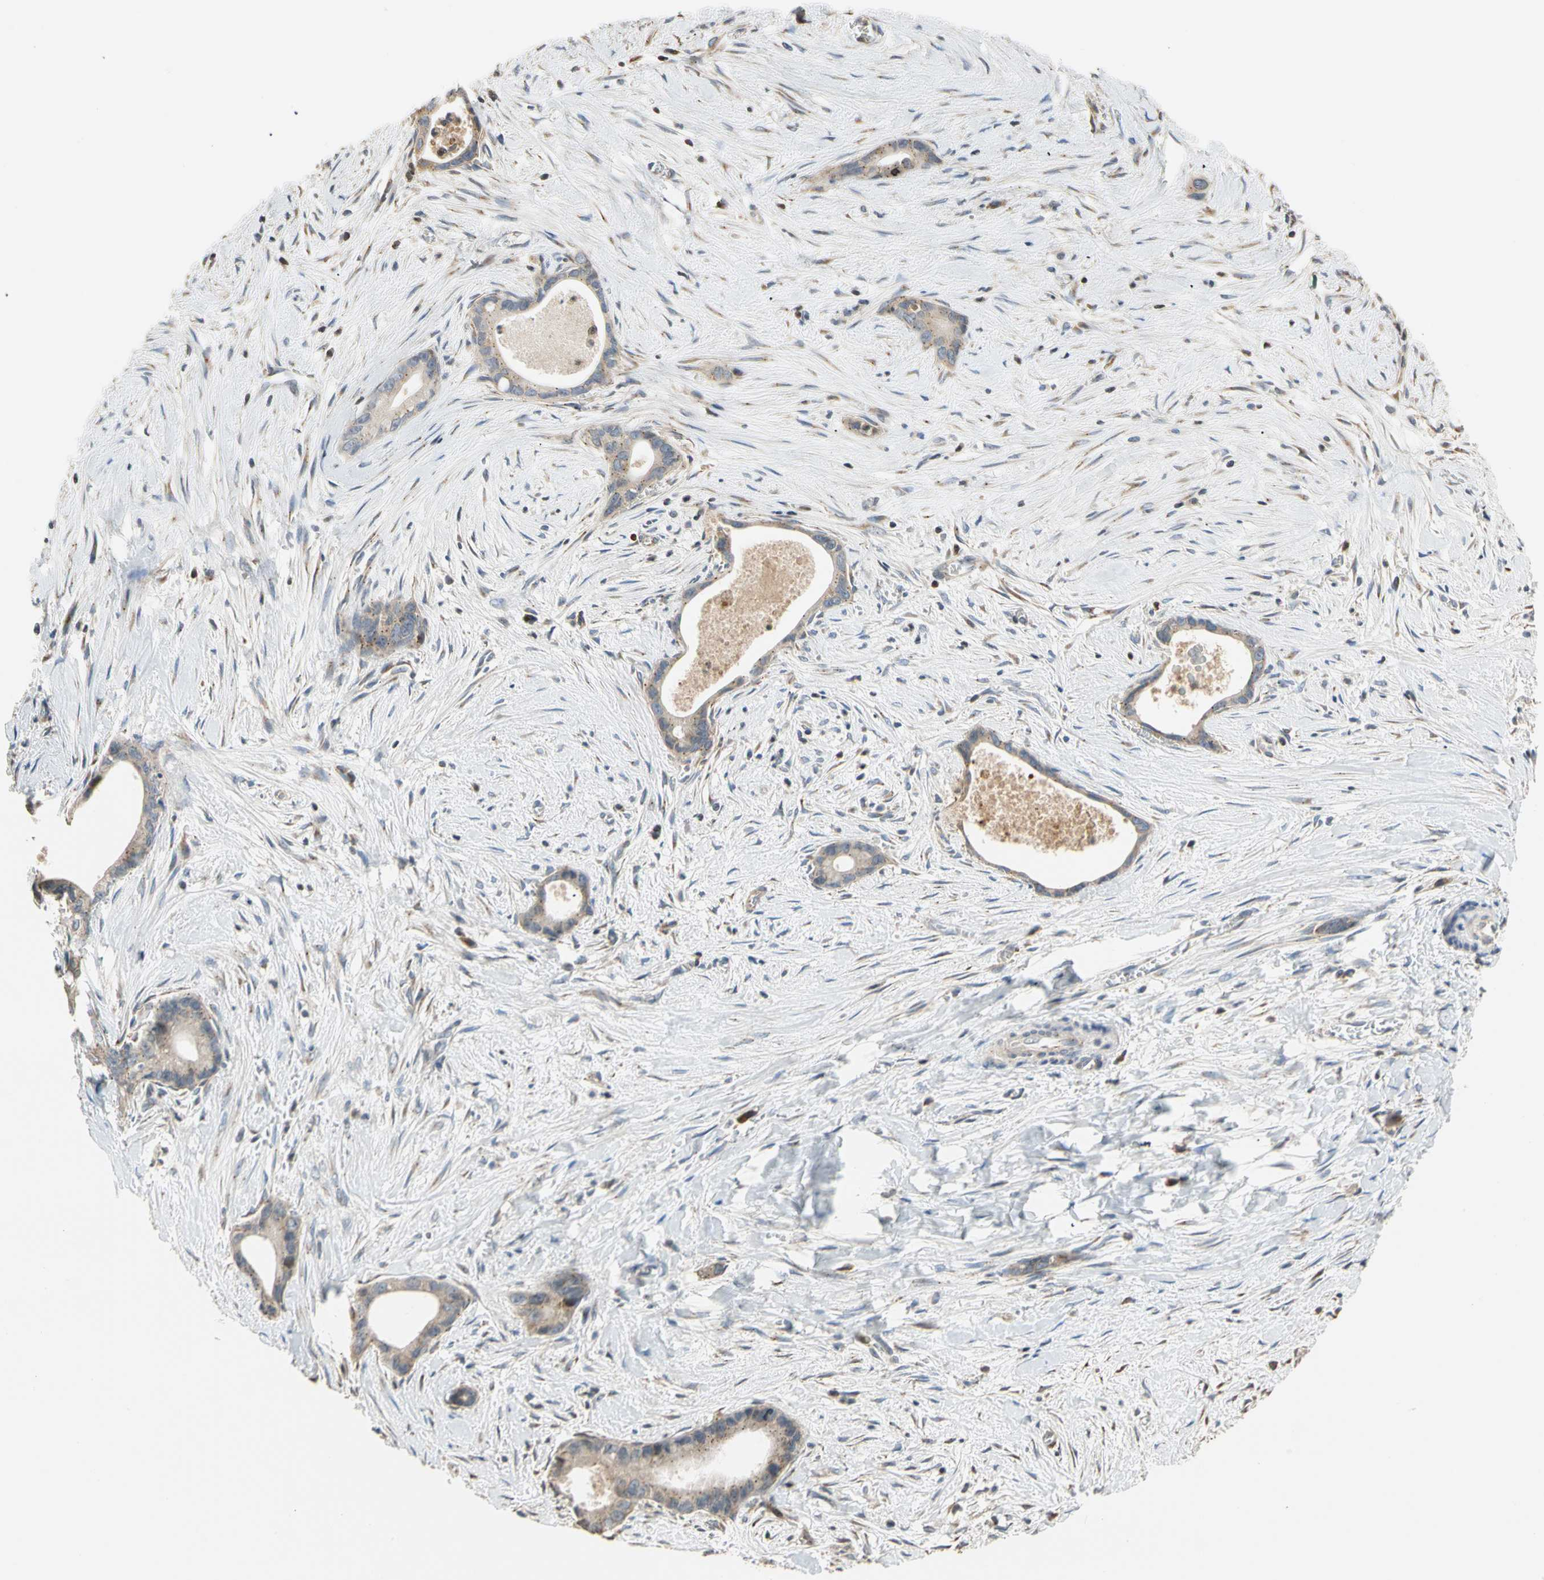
{"staining": {"intensity": "weak", "quantity": "<25%", "location": "cytoplasmic/membranous"}, "tissue": "liver cancer", "cell_type": "Tumor cells", "image_type": "cancer", "snomed": [{"axis": "morphology", "description": "Cholangiocarcinoma"}, {"axis": "topography", "description": "Liver"}], "caption": "Human liver cancer (cholangiocarcinoma) stained for a protein using immunohistochemistry (IHC) exhibits no staining in tumor cells.", "gene": "IP6K2", "patient": {"sex": "female", "age": 55}}